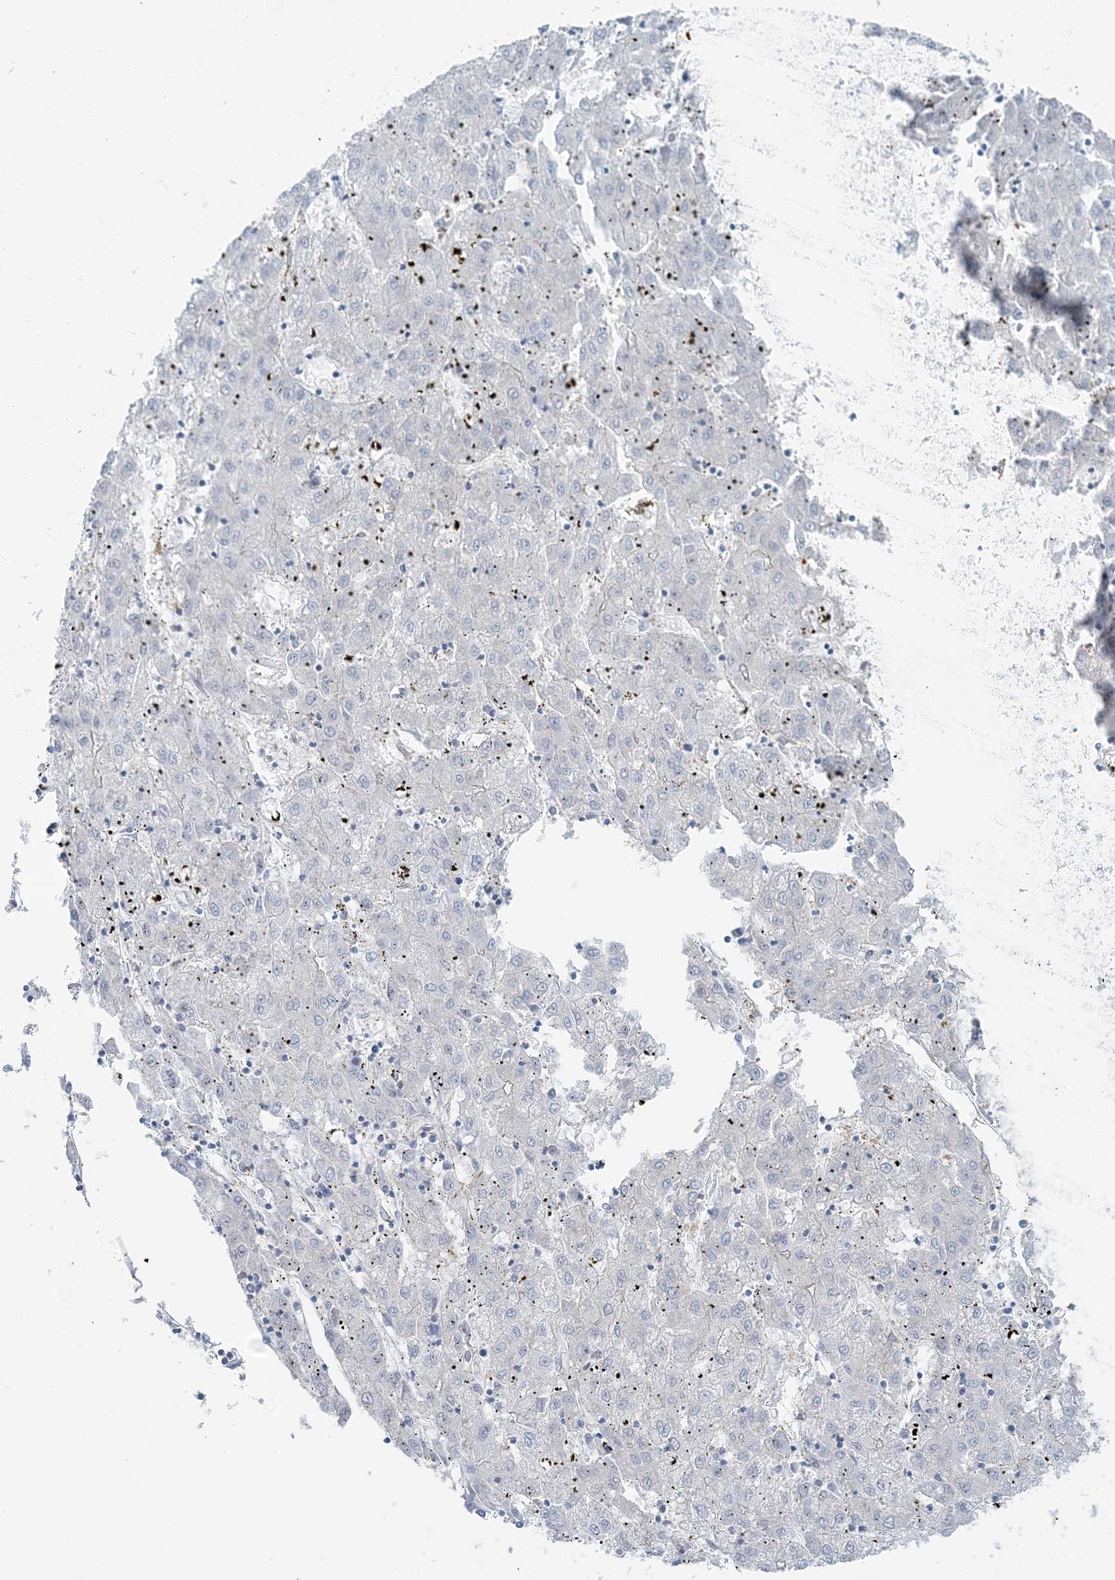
{"staining": {"intensity": "negative", "quantity": "none", "location": "none"}, "tissue": "liver cancer", "cell_type": "Tumor cells", "image_type": "cancer", "snomed": [{"axis": "morphology", "description": "Carcinoma, Hepatocellular, NOS"}, {"axis": "topography", "description": "Liver"}], "caption": "DAB (3,3'-diaminobenzidine) immunohistochemical staining of human liver hepatocellular carcinoma demonstrates no significant expression in tumor cells.", "gene": "SNX2", "patient": {"sex": "male", "age": 72}}